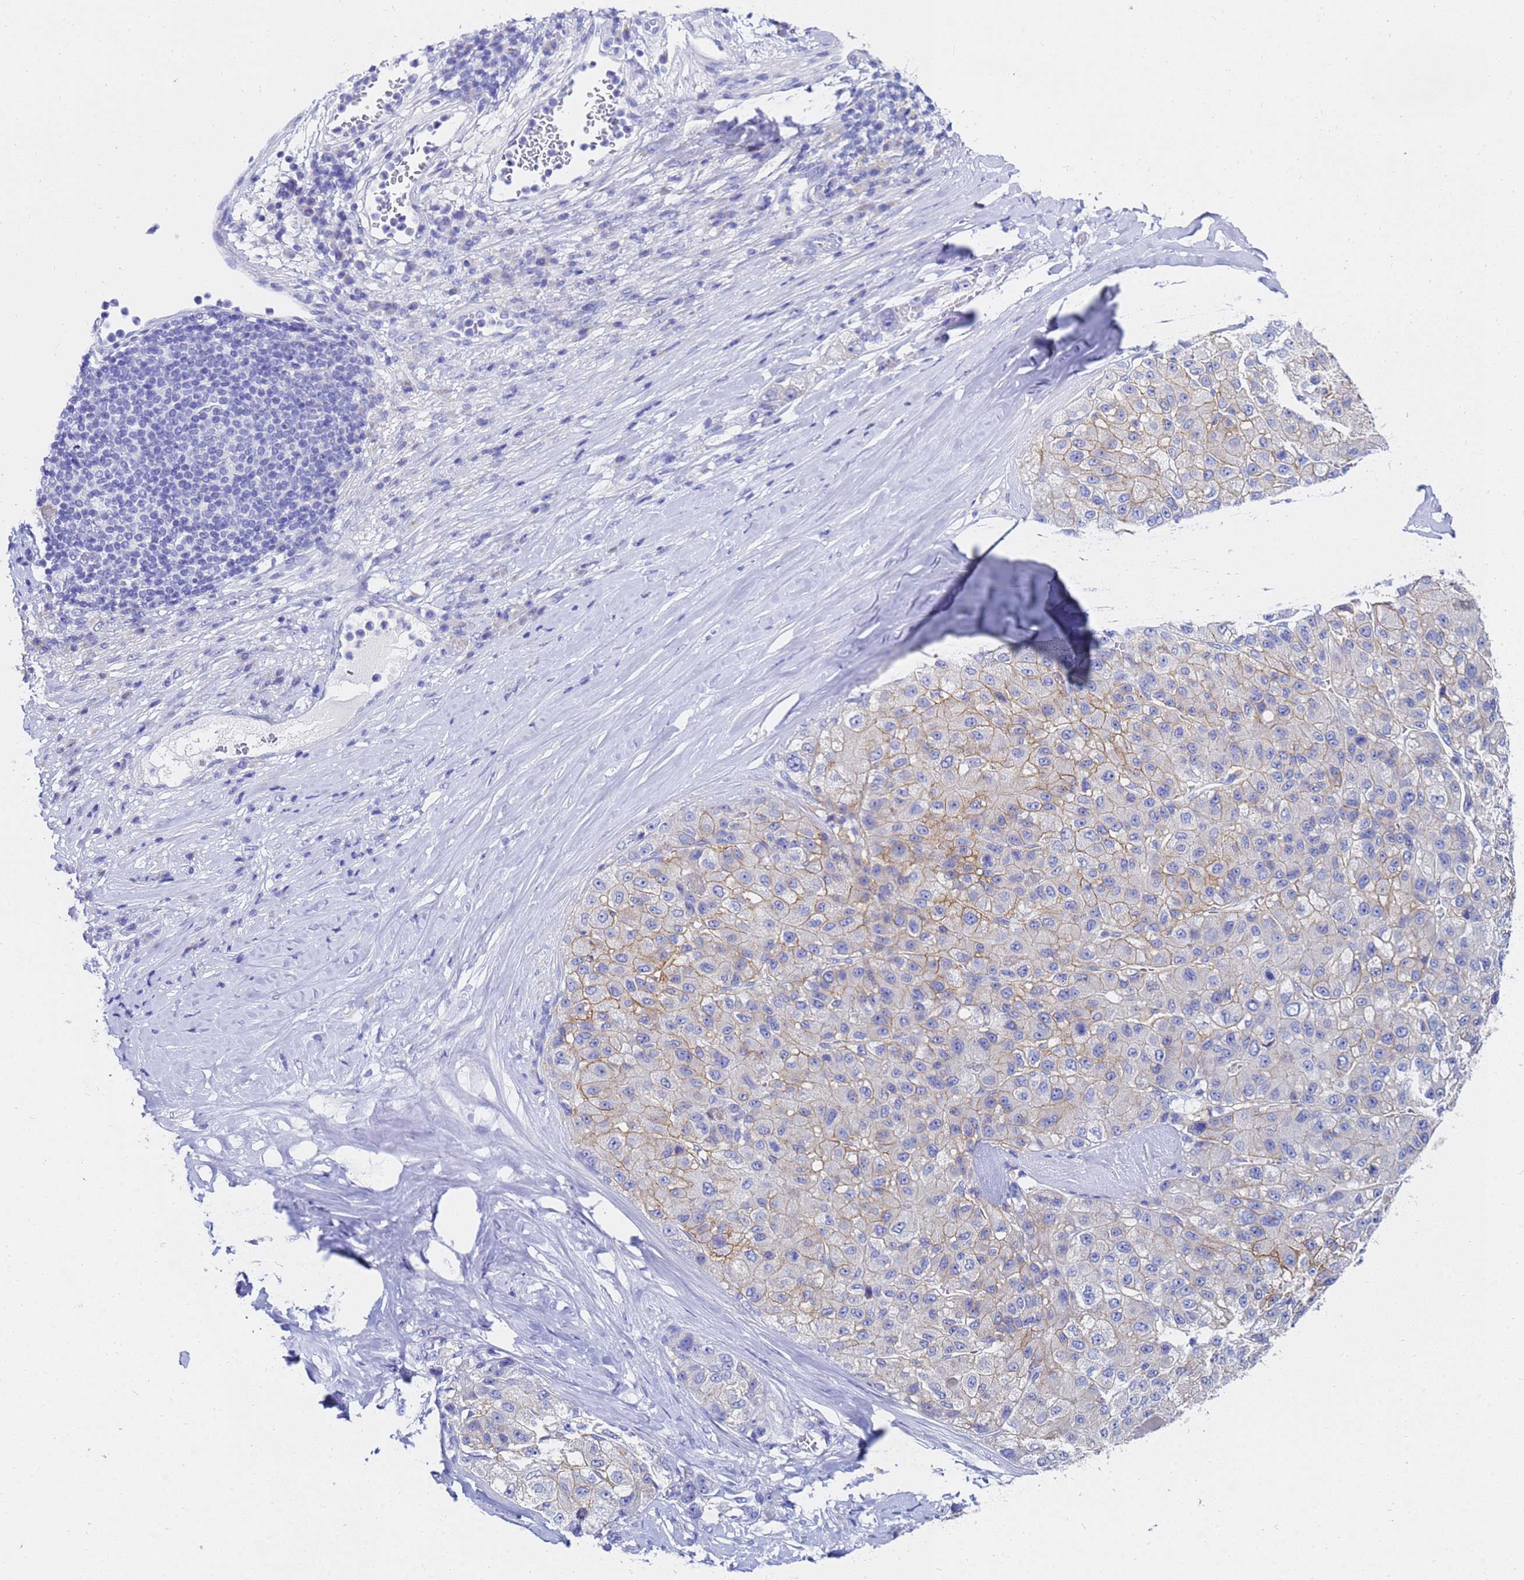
{"staining": {"intensity": "moderate", "quantity": "25%-75%", "location": "cytoplasmic/membranous"}, "tissue": "liver cancer", "cell_type": "Tumor cells", "image_type": "cancer", "snomed": [{"axis": "morphology", "description": "Carcinoma, Hepatocellular, NOS"}, {"axis": "topography", "description": "Liver"}], "caption": "IHC histopathology image of neoplastic tissue: hepatocellular carcinoma (liver) stained using immunohistochemistry (IHC) displays medium levels of moderate protein expression localized specifically in the cytoplasmic/membranous of tumor cells, appearing as a cytoplasmic/membranous brown color.", "gene": "C2orf72", "patient": {"sex": "male", "age": 80}}